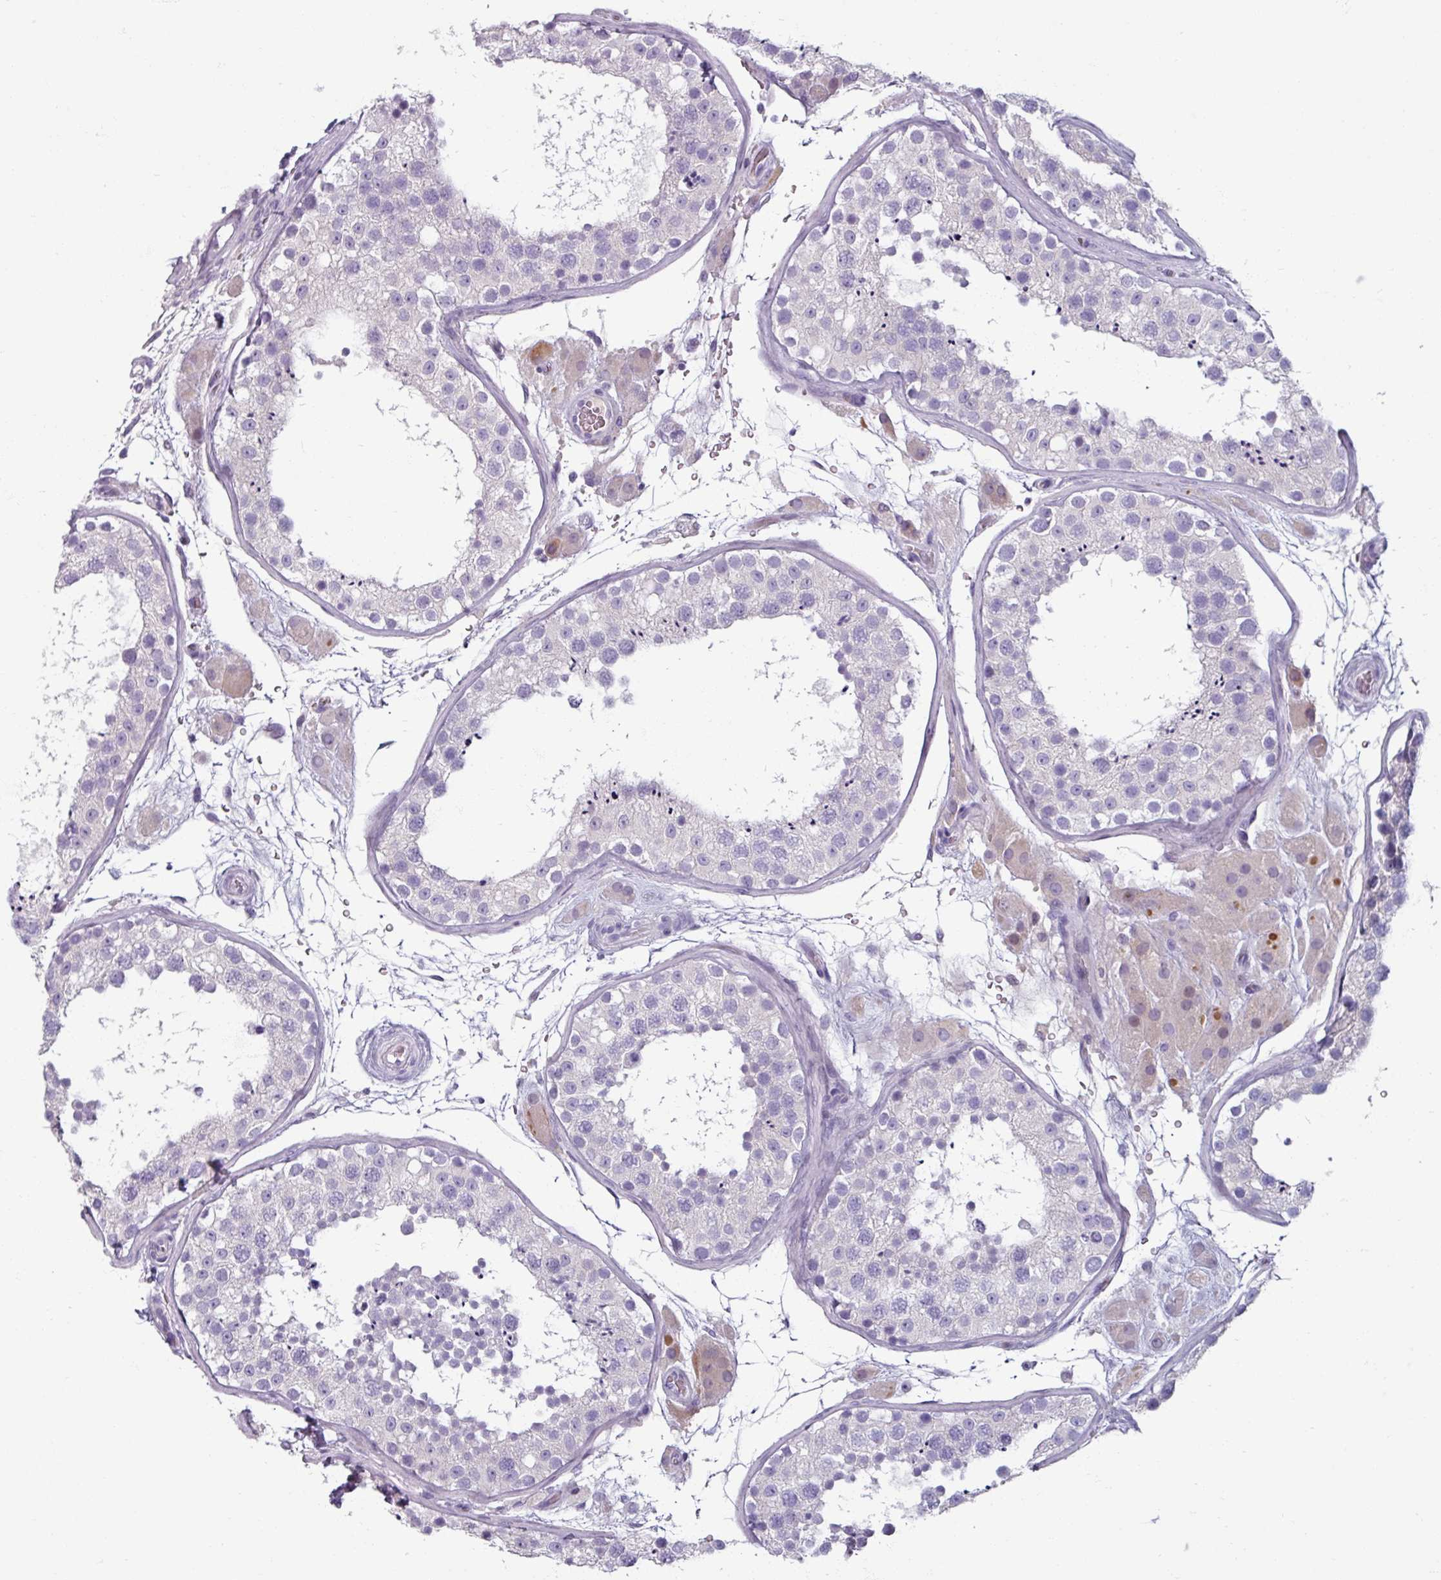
{"staining": {"intensity": "negative", "quantity": "none", "location": "none"}, "tissue": "testis", "cell_type": "Cells in seminiferous ducts", "image_type": "normal", "snomed": [{"axis": "morphology", "description": "Normal tissue, NOS"}, {"axis": "topography", "description": "Testis"}], "caption": "DAB (3,3'-diaminobenzidine) immunohistochemical staining of benign human testis displays no significant positivity in cells in seminiferous ducts. (Brightfield microscopy of DAB (3,3'-diaminobenzidine) immunohistochemistry (IHC) at high magnification).", "gene": "SMIM11", "patient": {"sex": "male", "age": 26}}